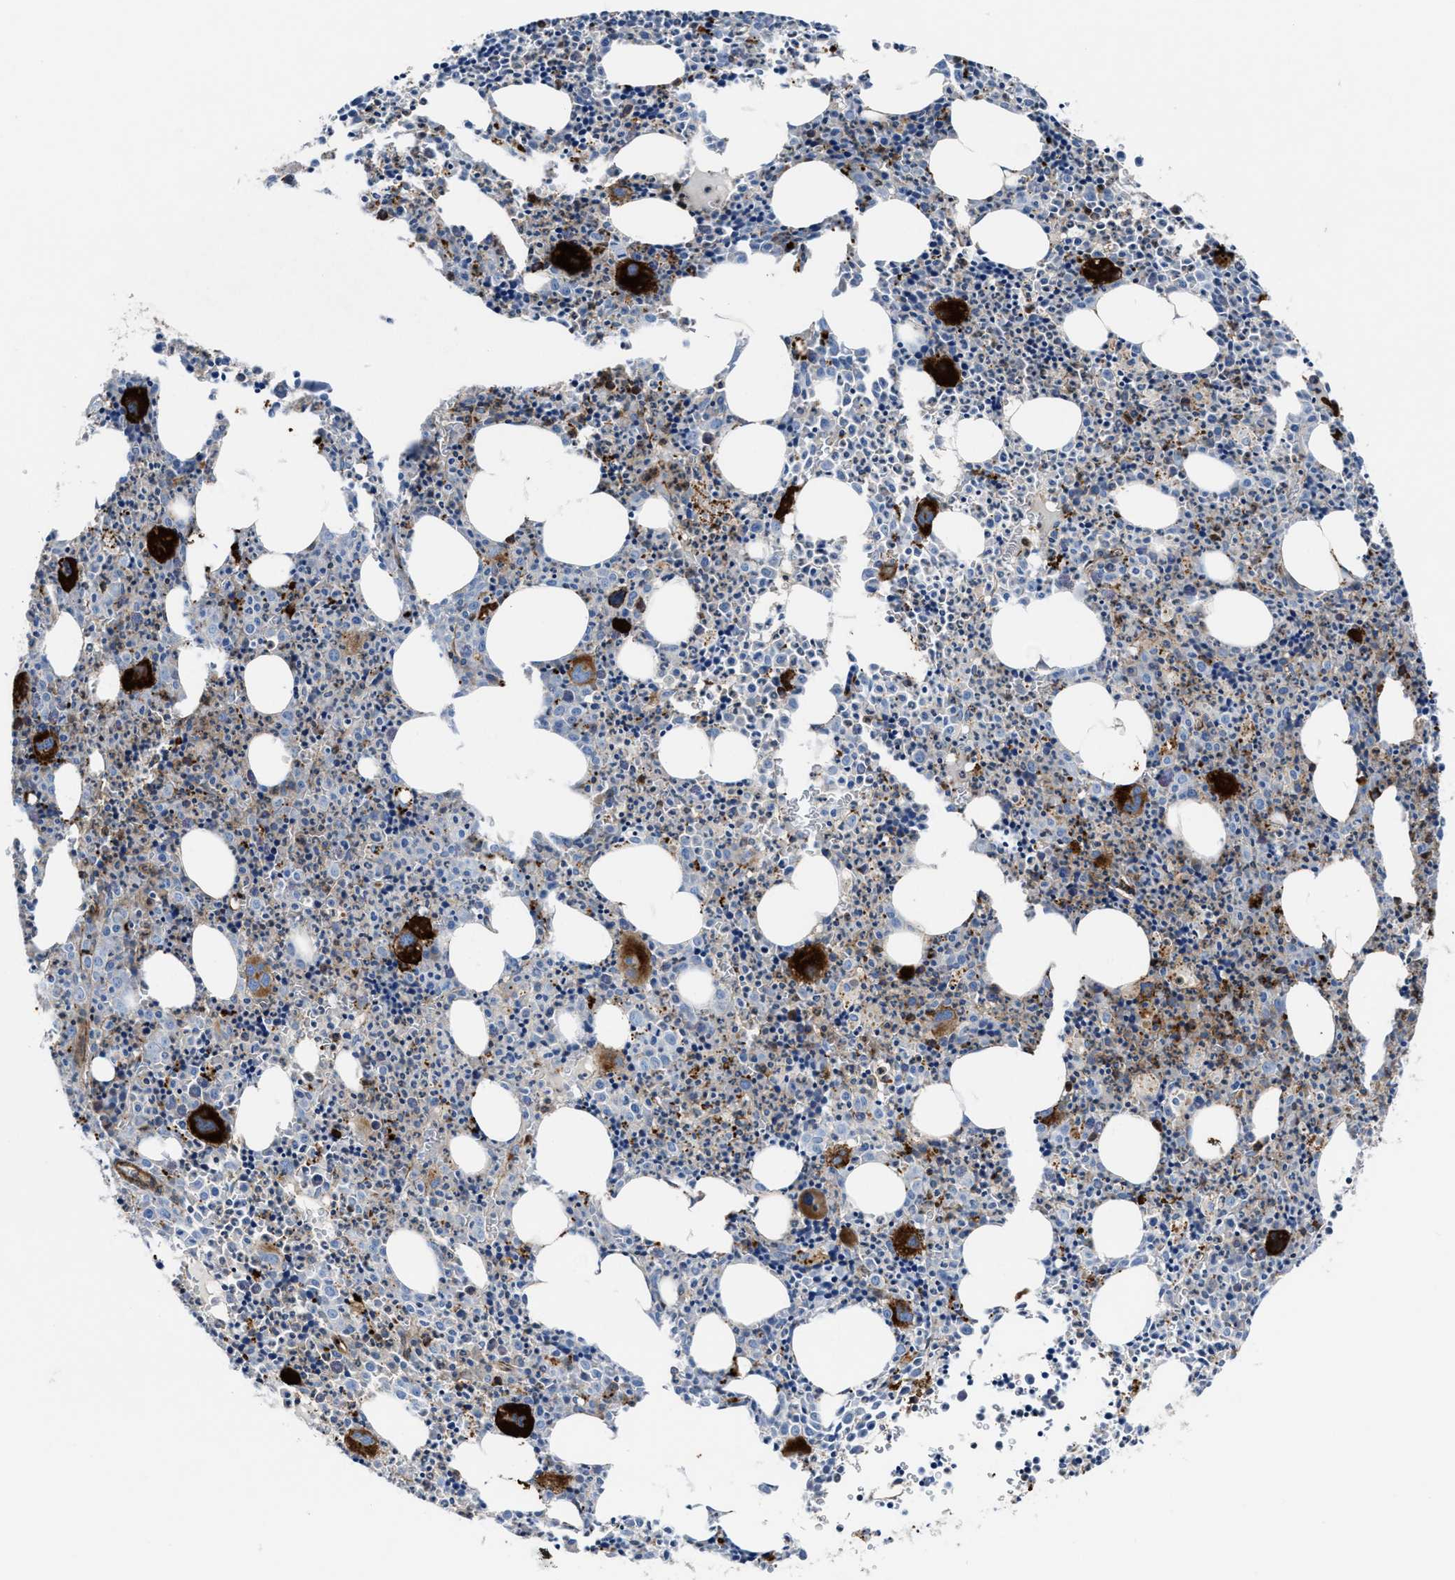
{"staining": {"intensity": "strong", "quantity": "<25%", "location": "cytoplasmic/membranous"}, "tissue": "bone marrow", "cell_type": "Hematopoietic cells", "image_type": "normal", "snomed": [{"axis": "morphology", "description": "Normal tissue, NOS"}, {"axis": "morphology", "description": "Inflammation, NOS"}, {"axis": "topography", "description": "Bone marrow"}], "caption": "A high-resolution histopathology image shows IHC staining of normal bone marrow, which demonstrates strong cytoplasmic/membranous positivity in approximately <25% of hematopoietic cells. (DAB IHC with brightfield microscopy, high magnification).", "gene": "AGPAT2", "patient": {"sex": "male", "age": 31}}